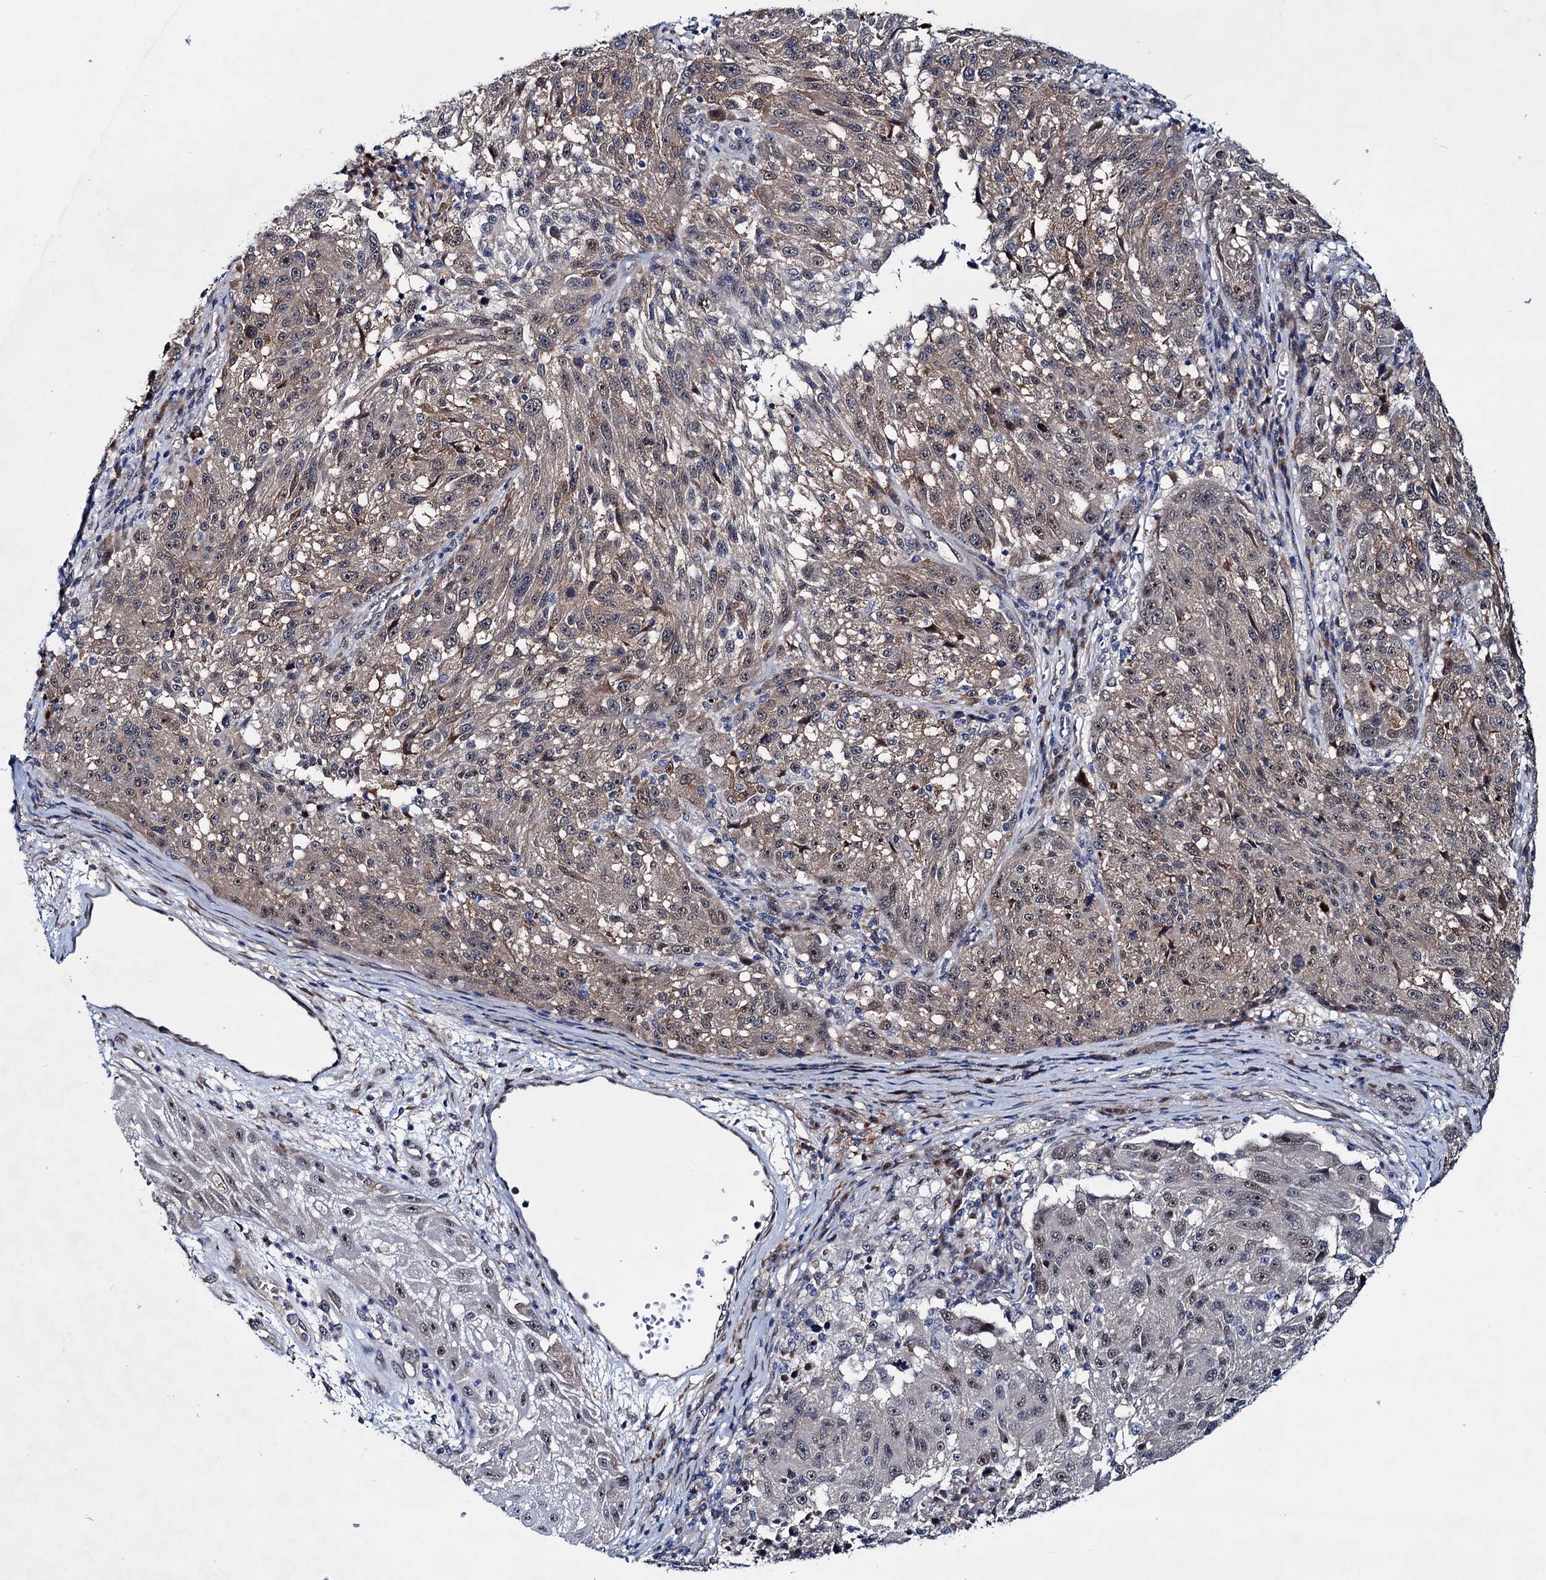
{"staining": {"intensity": "weak", "quantity": ">75%", "location": "cytoplasmic/membranous,nuclear"}, "tissue": "melanoma", "cell_type": "Tumor cells", "image_type": "cancer", "snomed": [{"axis": "morphology", "description": "Malignant melanoma, NOS"}, {"axis": "topography", "description": "Skin"}], "caption": "Immunohistochemistry of malignant melanoma reveals low levels of weak cytoplasmic/membranous and nuclear expression in approximately >75% of tumor cells.", "gene": "EYA4", "patient": {"sex": "male", "age": 53}}